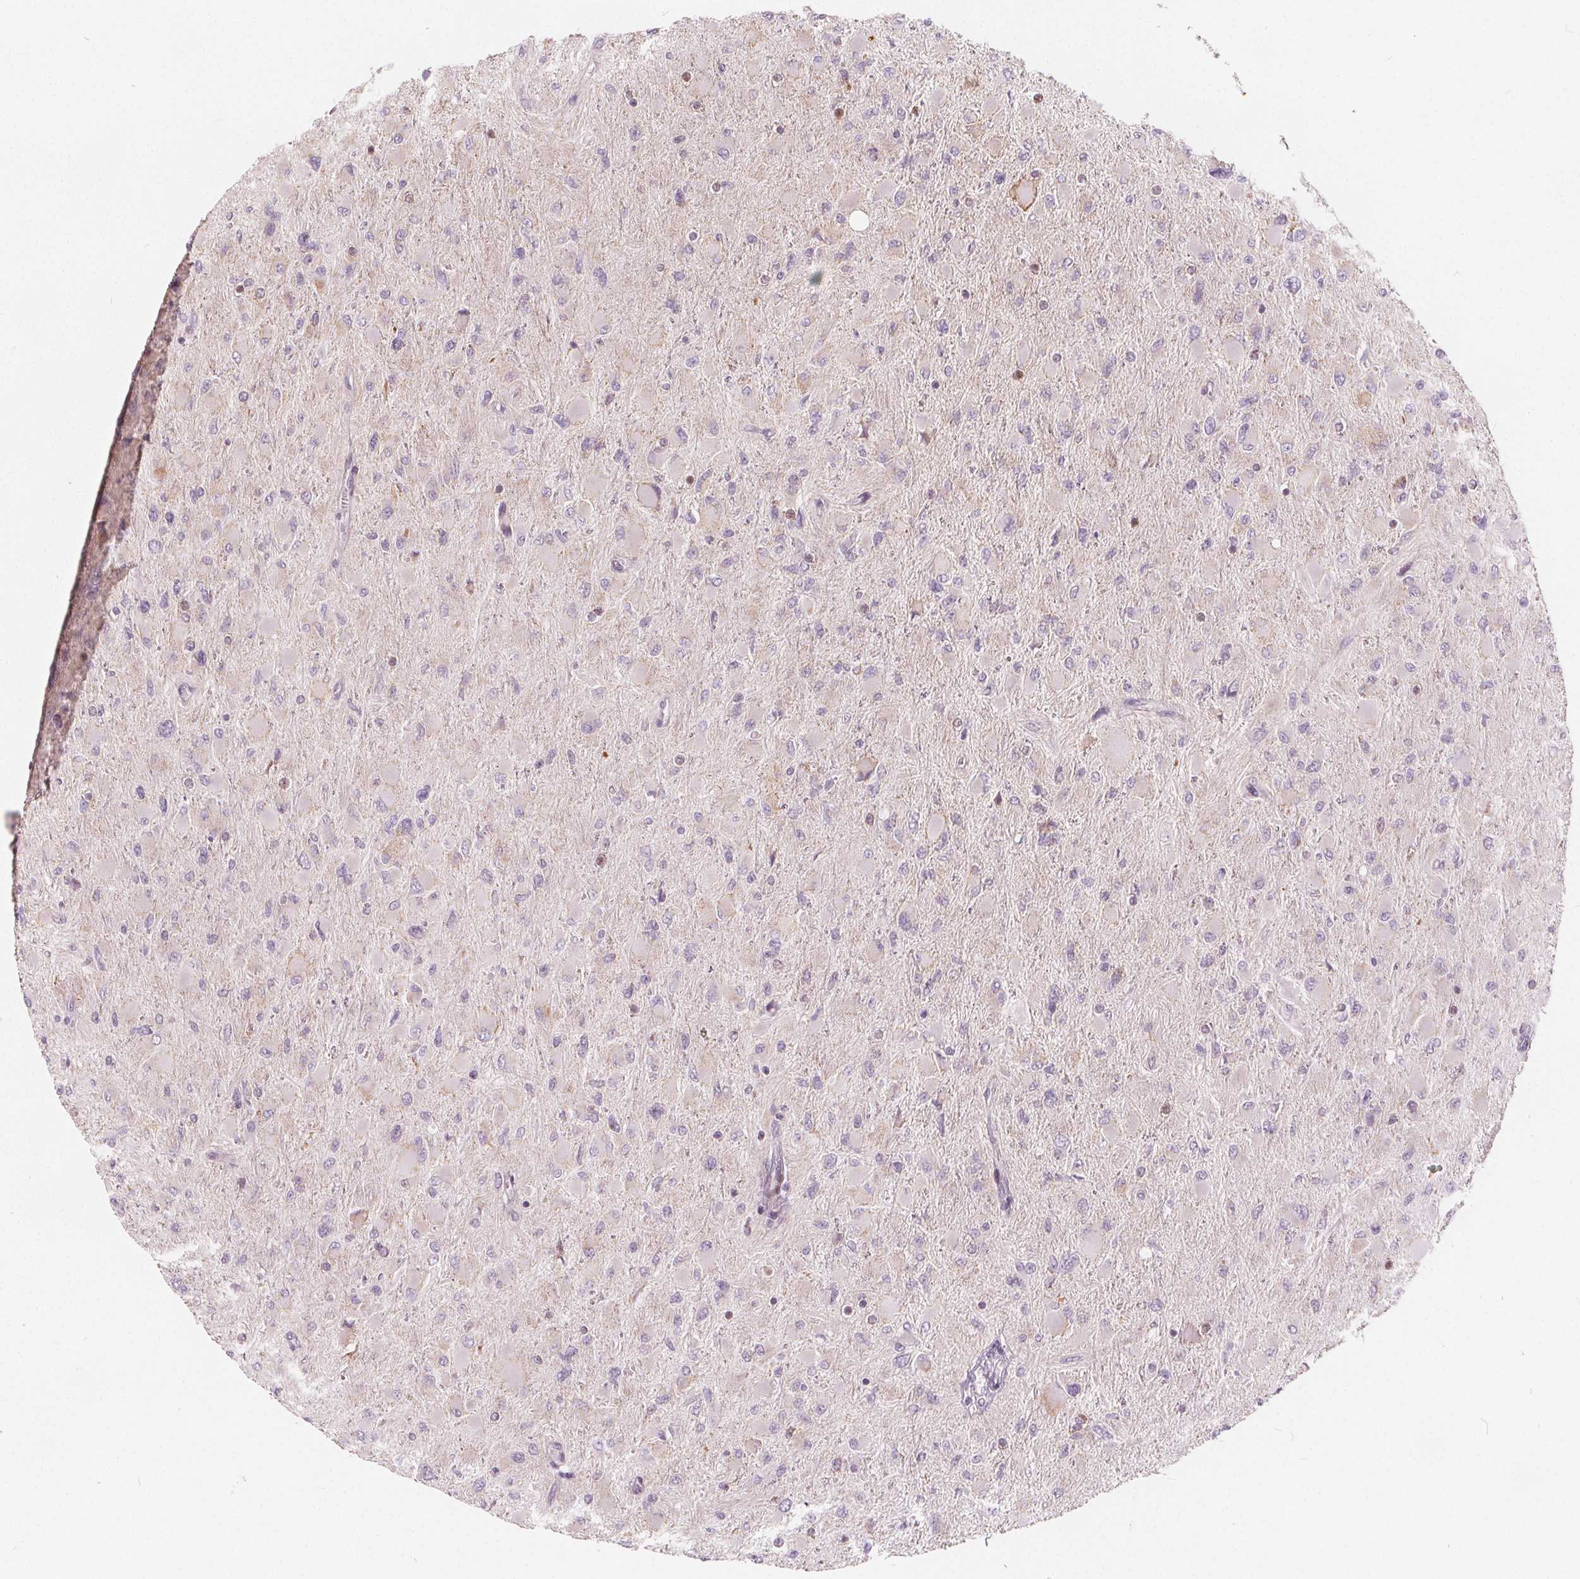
{"staining": {"intensity": "negative", "quantity": "none", "location": "none"}, "tissue": "glioma", "cell_type": "Tumor cells", "image_type": "cancer", "snomed": [{"axis": "morphology", "description": "Glioma, malignant, High grade"}, {"axis": "topography", "description": "Cerebral cortex"}], "caption": "Tumor cells are negative for brown protein staining in malignant glioma (high-grade).", "gene": "NUP210L", "patient": {"sex": "female", "age": 36}}